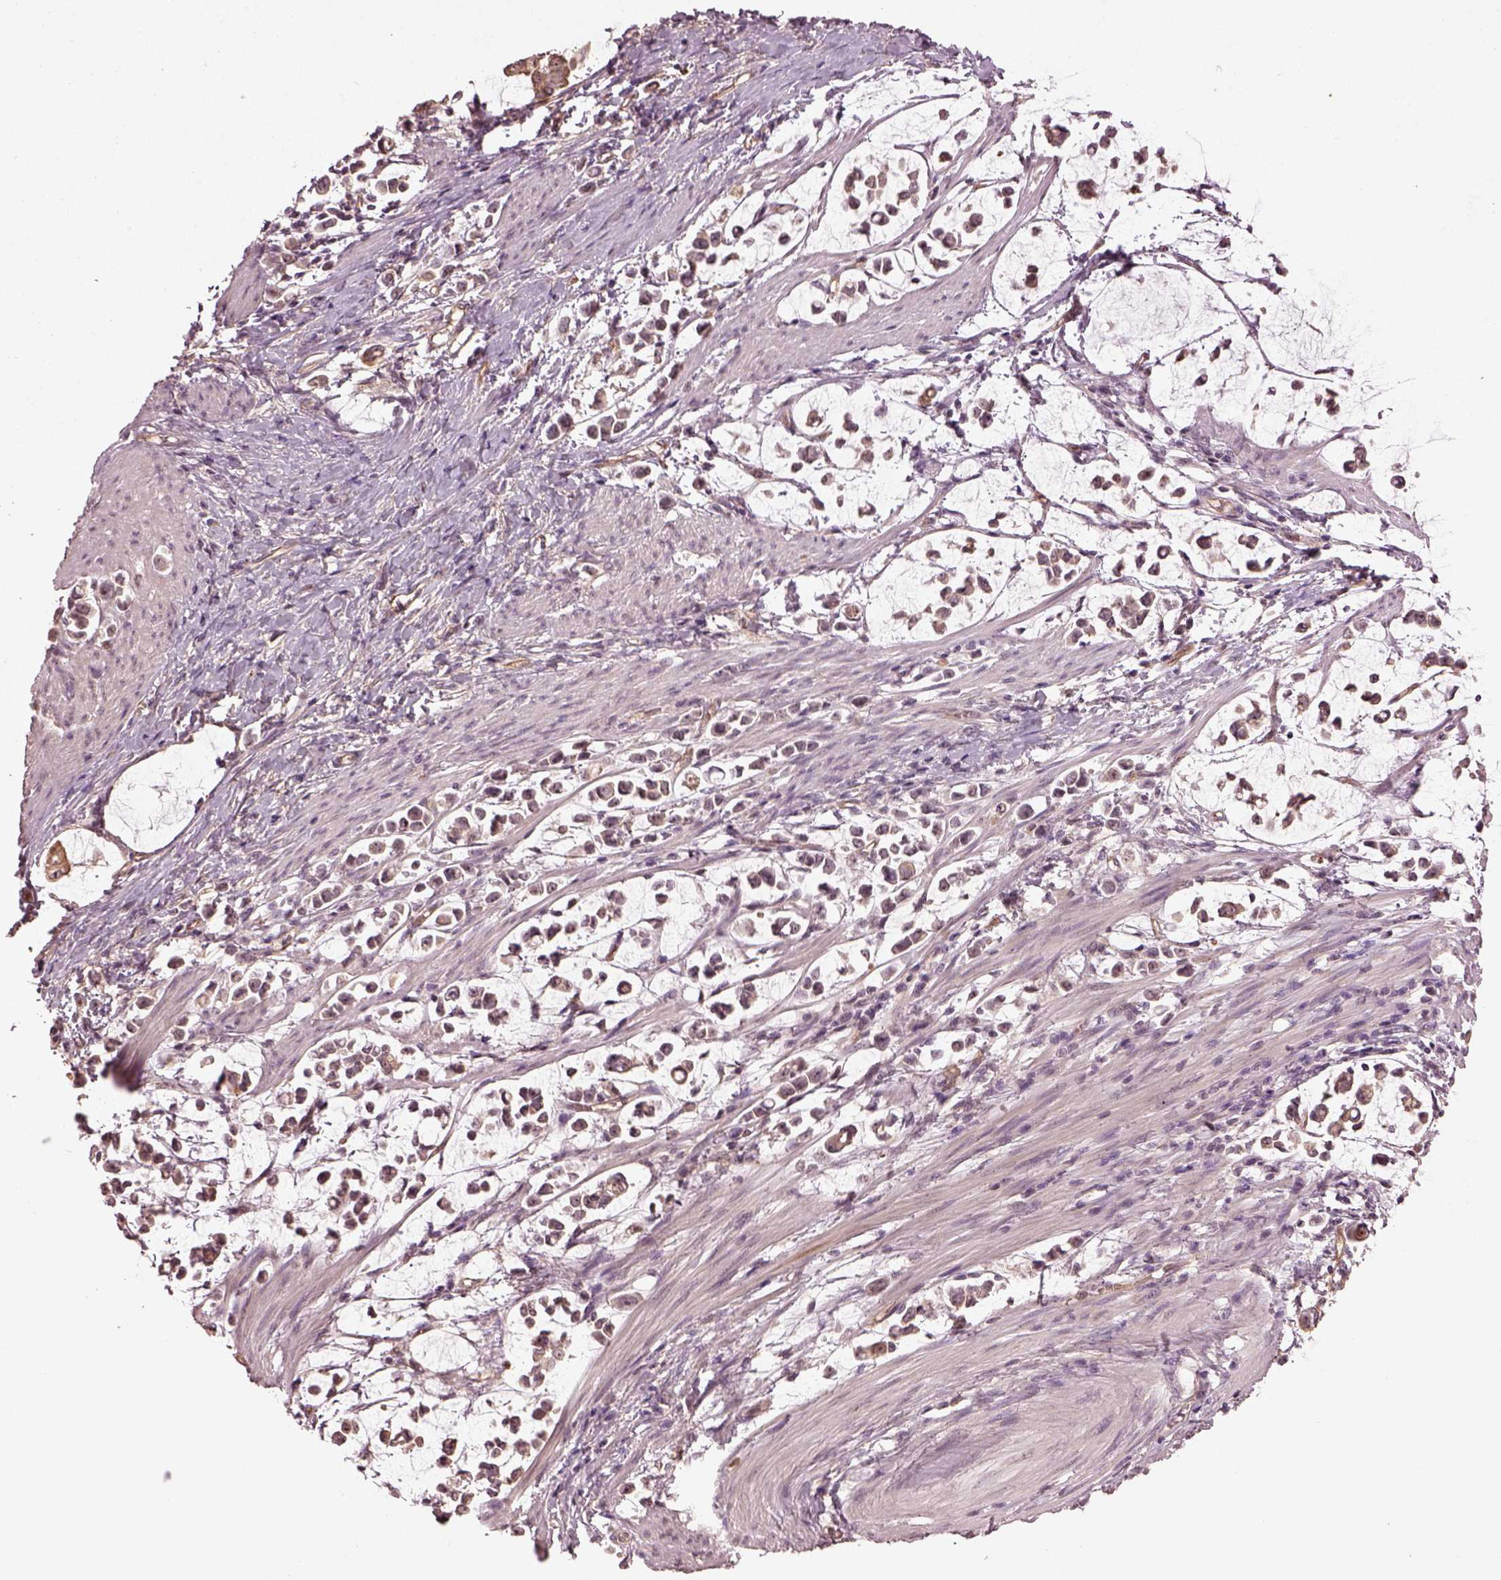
{"staining": {"intensity": "weak", "quantity": ">75%", "location": "cytoplasmic/membranous,nuclear"}, "tissue": "stomach cancer", "cell_type": "Tumor cells", "image_type": "cancer", "snomed": [{"axis": "morphology", "description": "Adenocarcinoma, NOS"}, {"axis": "topography", "description": "Stomach"}], "caption": "Stomach cancer was stained to show a protein in brown. There is low levels of weak cytoplasmic/membranous and nuclear expression in approximately >75% of tumor cells. The staining is performed using DAB brown chromogen to label protein expression. The nuclei are counter-stained blue using hematoxylin.", "gene": "GNRH1", "patient": {"sex": "male", "age": 82}}